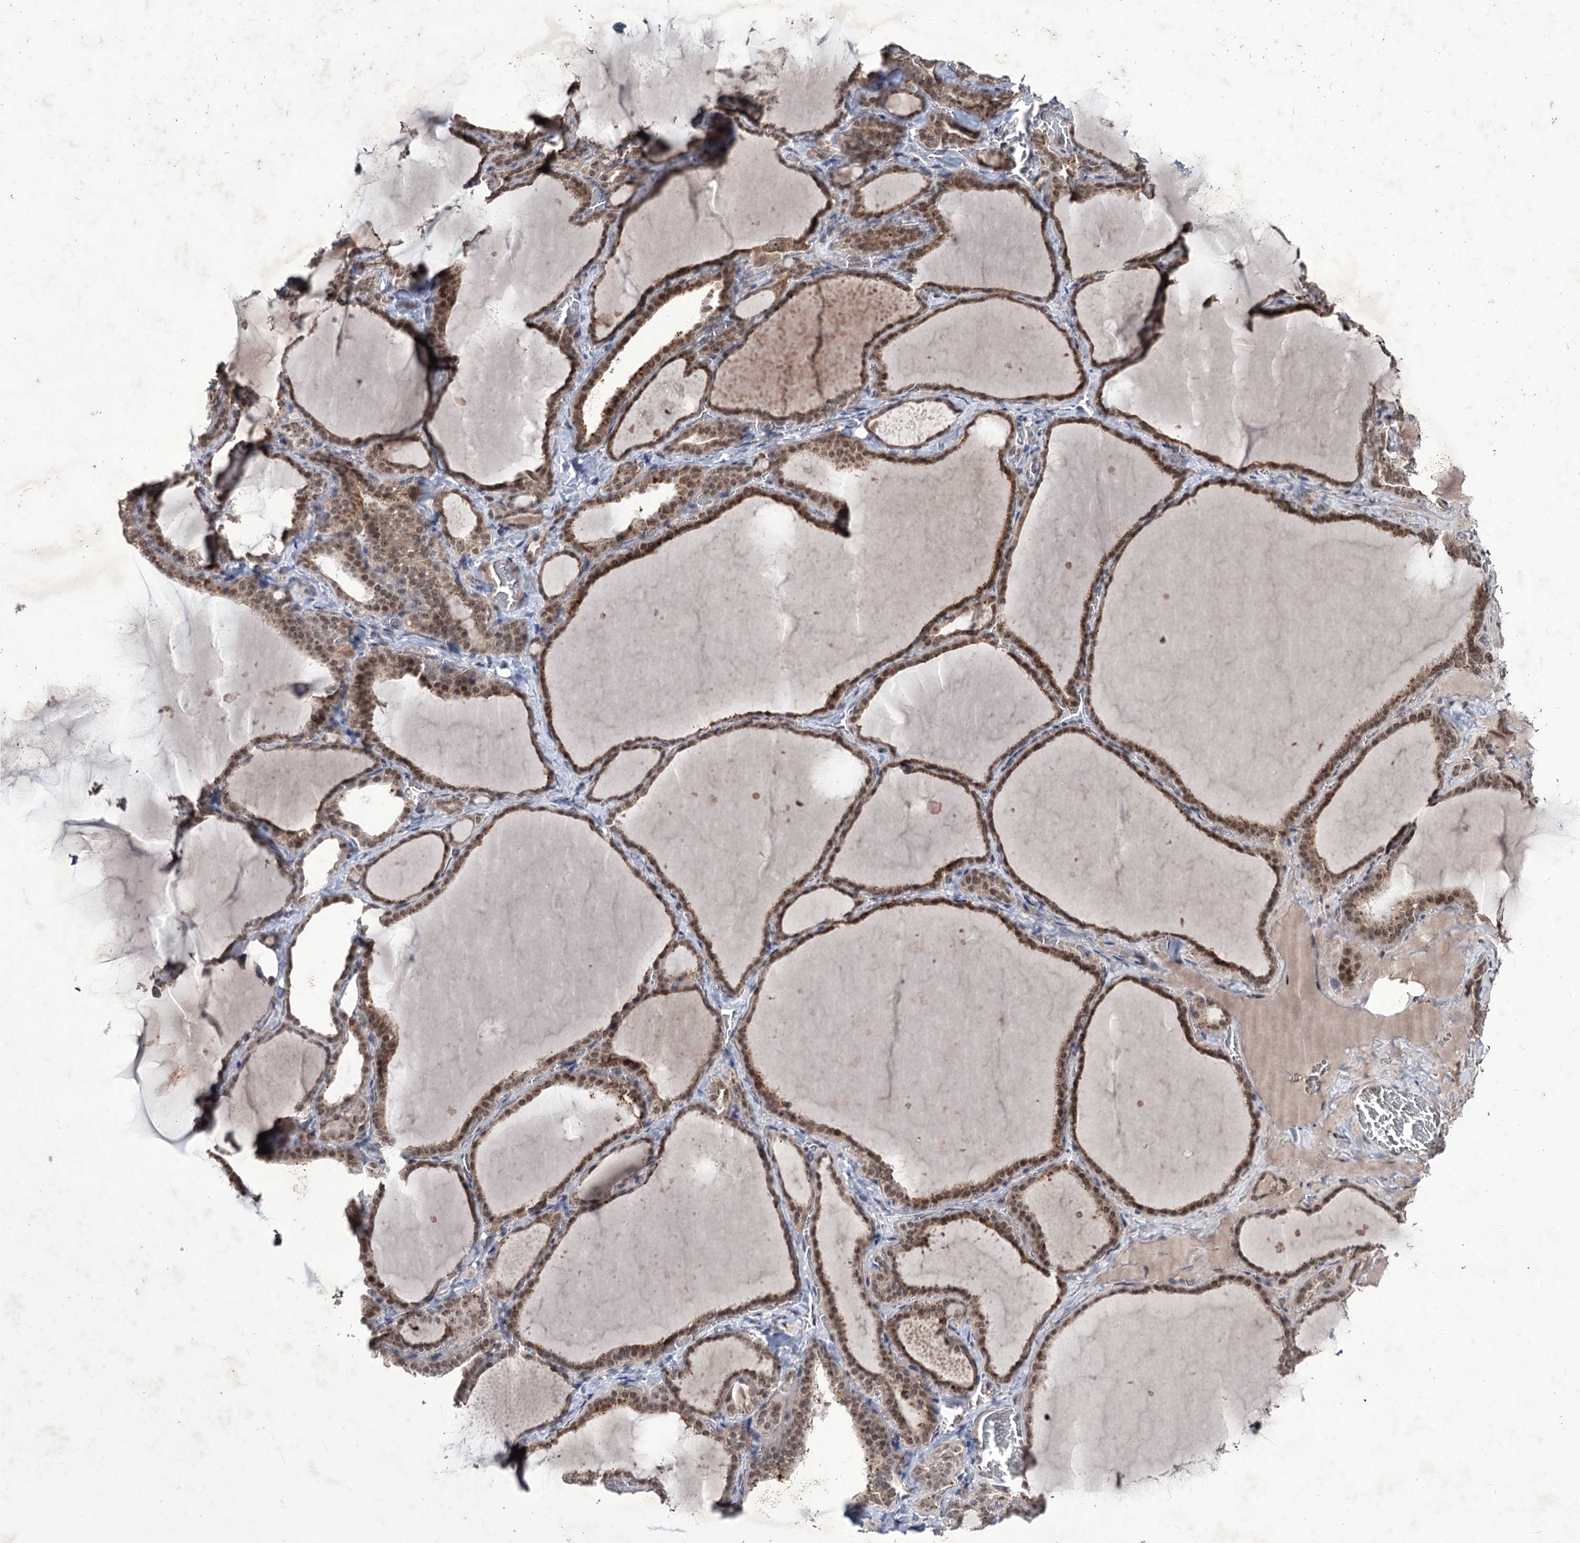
{"staining": {"intensity": "moderate", "quantity": ">75%", "location": "cytoplasmic/membranous,nuclear"}, "tissue": "thyroid gland", "cell_type": "Glandular cells", "image_type": "normal", "snomed": [{"axis": "morphology", "description": "Normal tissue, NOS"}, {"axis": "topography", "description": "Thyroid gland"}], "caption": "Immunohistochemical staining of unremarkable thyroid gland exhibits medium levels of moderate cytoplasmic/membranous,nuclear positivity in approximately >75% of glandular cells.", "gene": "VGLL4", "patient": {"sex": "female", "age": 22}}